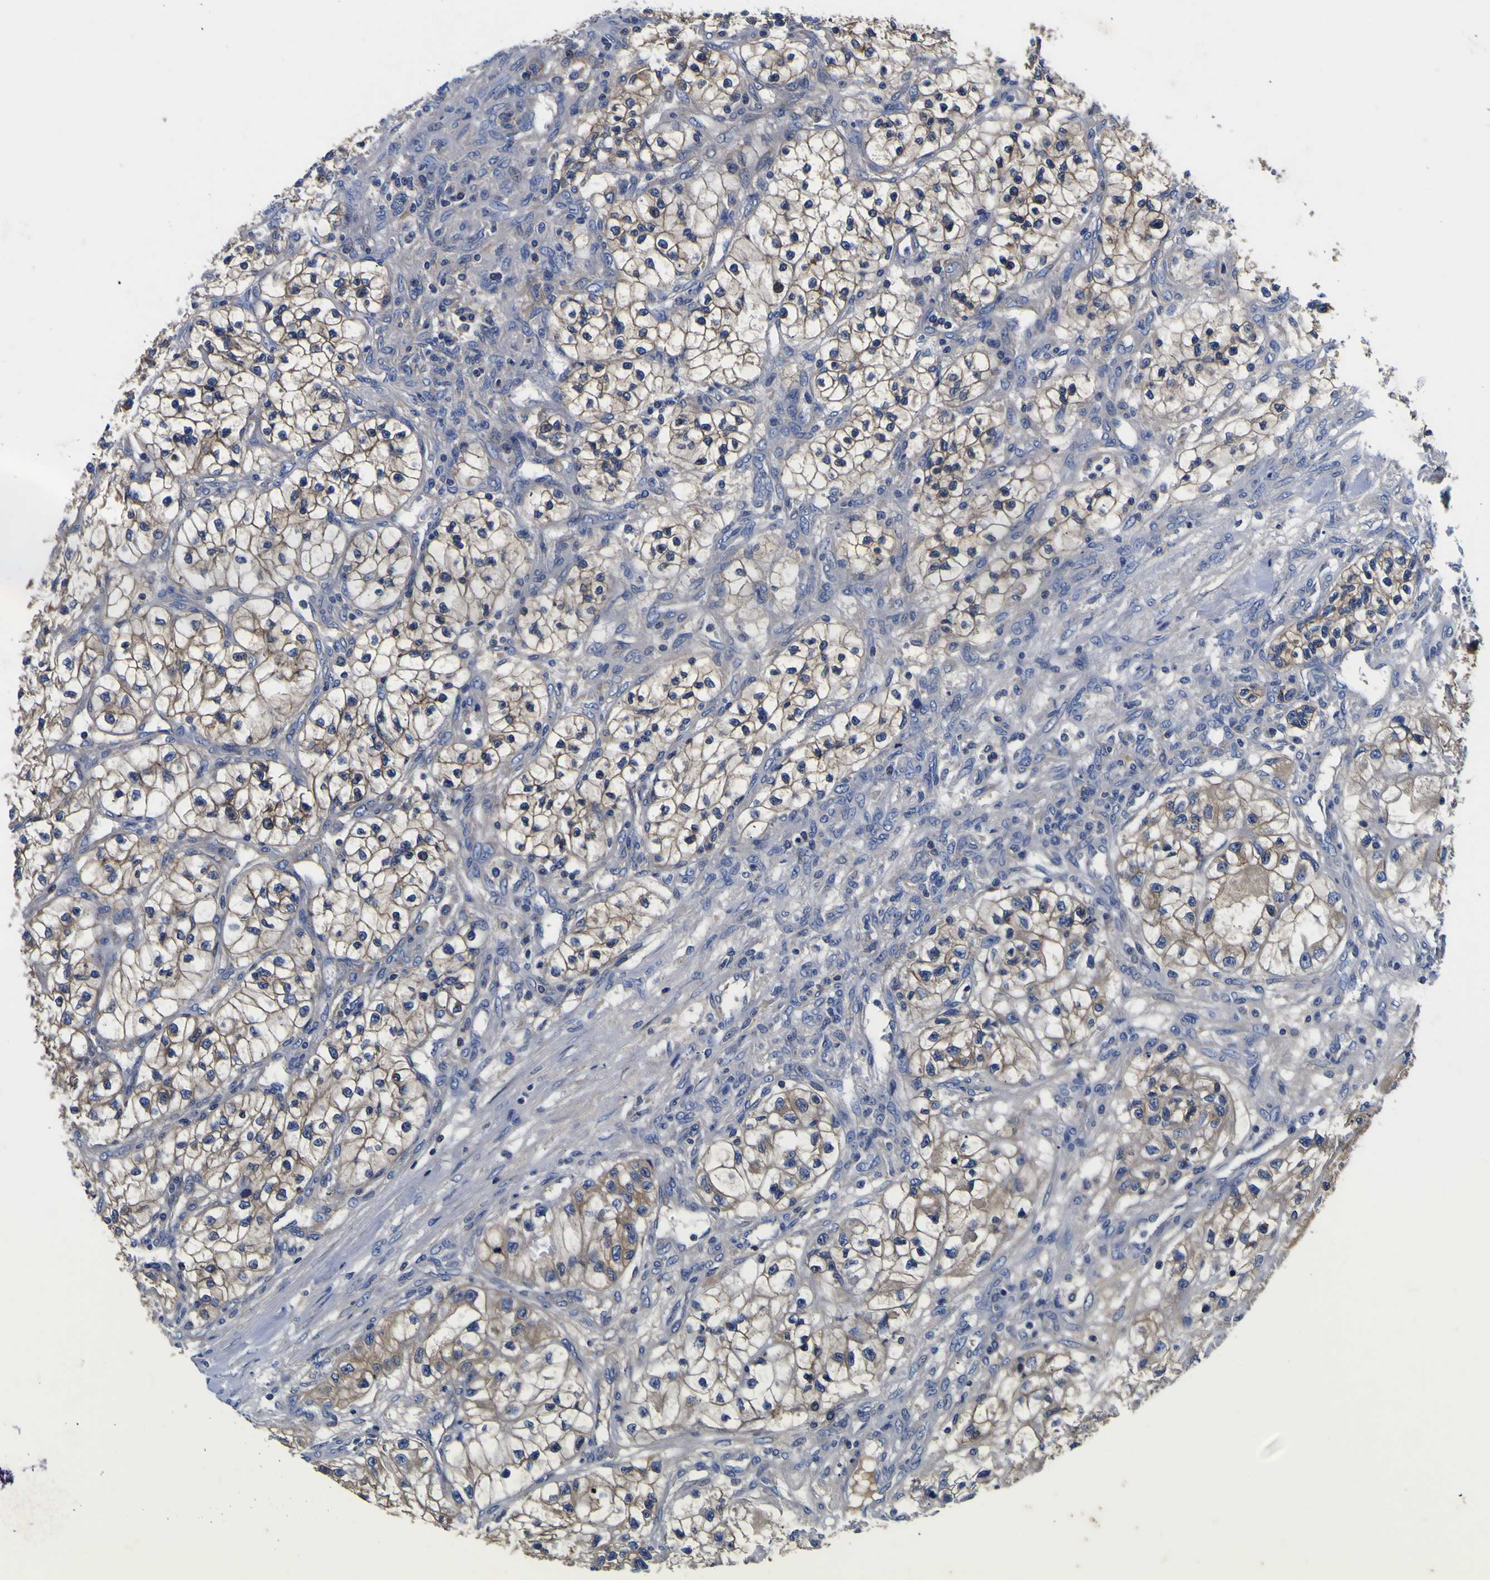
{"staining": {"intensity": "weak", "quantity": ">75%", "location": "cytoplasmic/membranous"}, "tissue": "renal cancer", "cell_type": "Tumor cells", "image_type": "cancer", "snomed": [{"axis": "morphology", "description": "Adenocarcinoma, NOS"}, {"axis": "topography", "description": "Kidney"}], "caption": "Protein analysis of adenocarcinoma (renal) tissue displays weak cytoplasmic/membranous positivity in approximately >75% of tumor cells.", "gene": "VASN", "patient": {"sex": "female", "age": 57}}